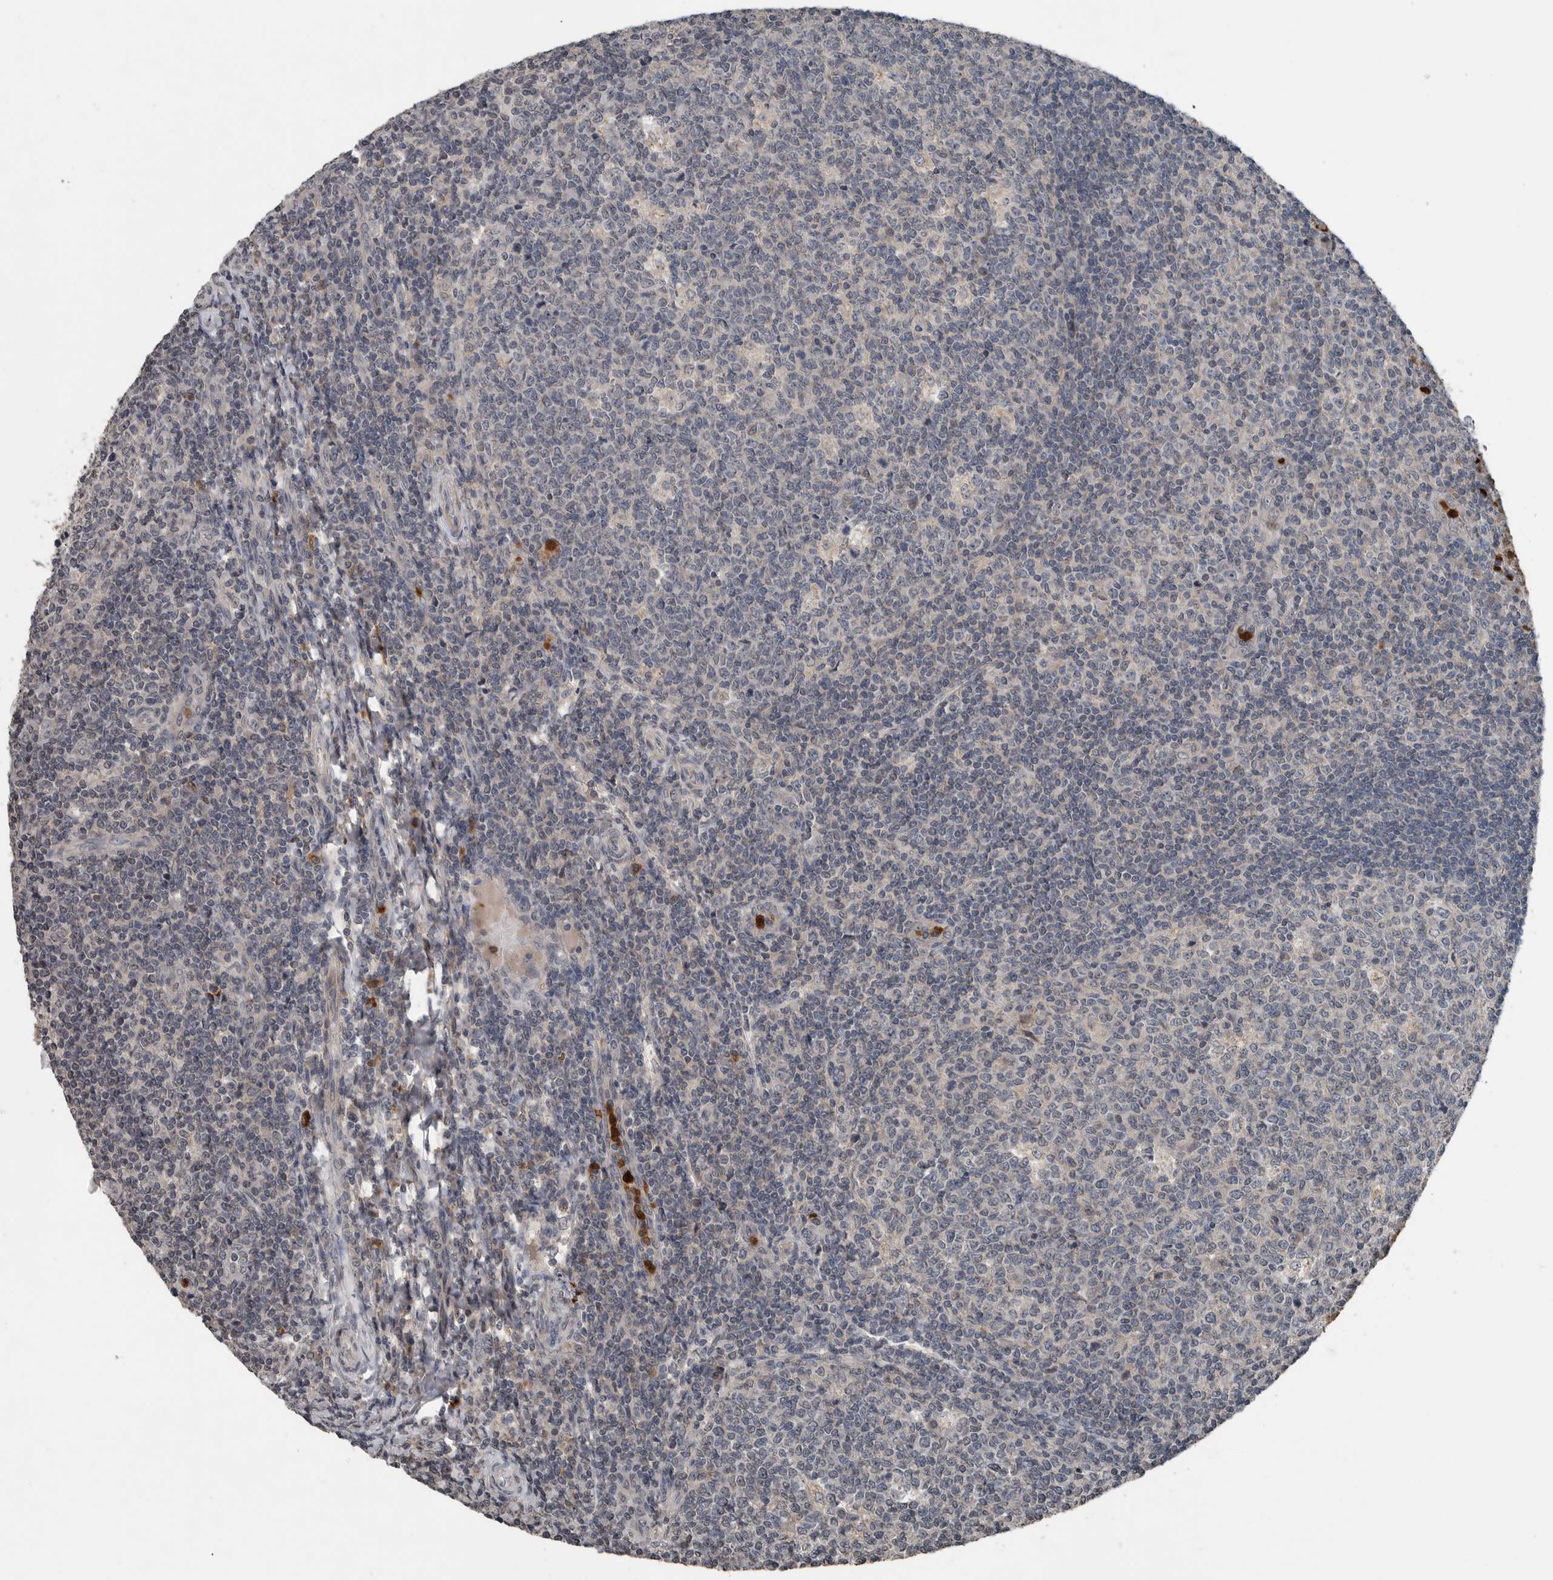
{"staining": {"intensity": "negative", "quantity": "none", "location": "none"}, "tissue": "tonsil", "cell_type": "Germinal center cells", "image_type": "normal", "snomed": [{"axis": "morphology", "description": "Normal tissue, NOS"}, {"axis": "topography", "description": "Tonsil"}], "caption": "High magnification brightfield microscopy of unremarkable tonsil stained with DAB (3,3'-diaminobenzidine) (brown) and counterstained with hematoxylin (blue): germinal center cells show no significant staining. (DAB (3,3'-diaminobenzidine) IHC, high magnification).", "gene": "SCP2", "patient": {"sex": "female", "age": 19}}